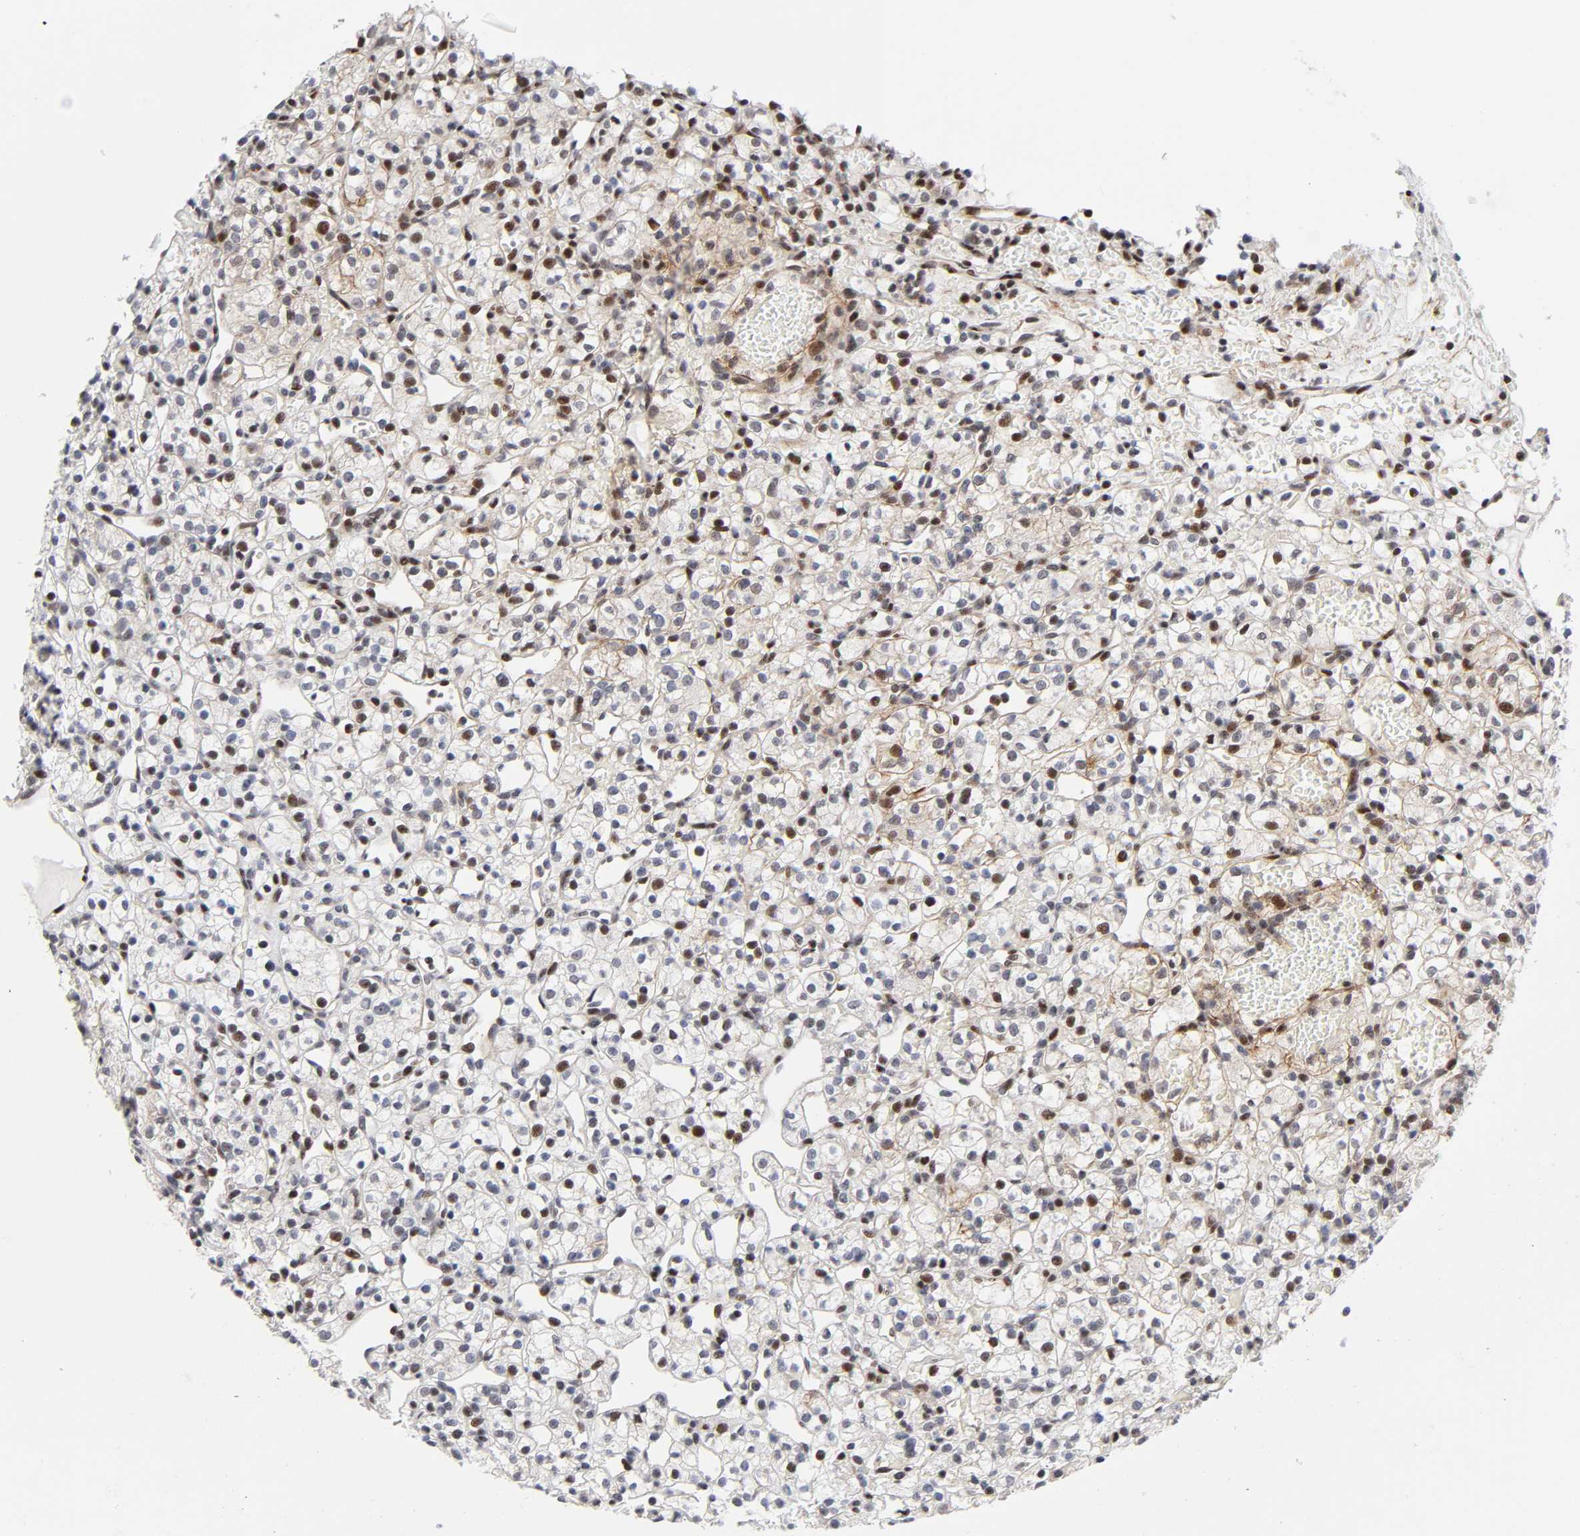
{"staining": {"intensity": "weak", "quantity": "<25%", "location": "nuclear"}, "tissue": "renal cancer", "cell_type": "Tumor cells", "image_type": "cancer", "snomed": [{"axis": "morphology", "description": "Adenocarcinoma, NOS"}, {"axis": "topography", "description": "Kidney"}], "caption": "The IHC photomicrograph has no significant positivity in tumor cells of renal cancer tissue.", "gene": "STK38", "patient": {"sex": "female", "age": 60}}